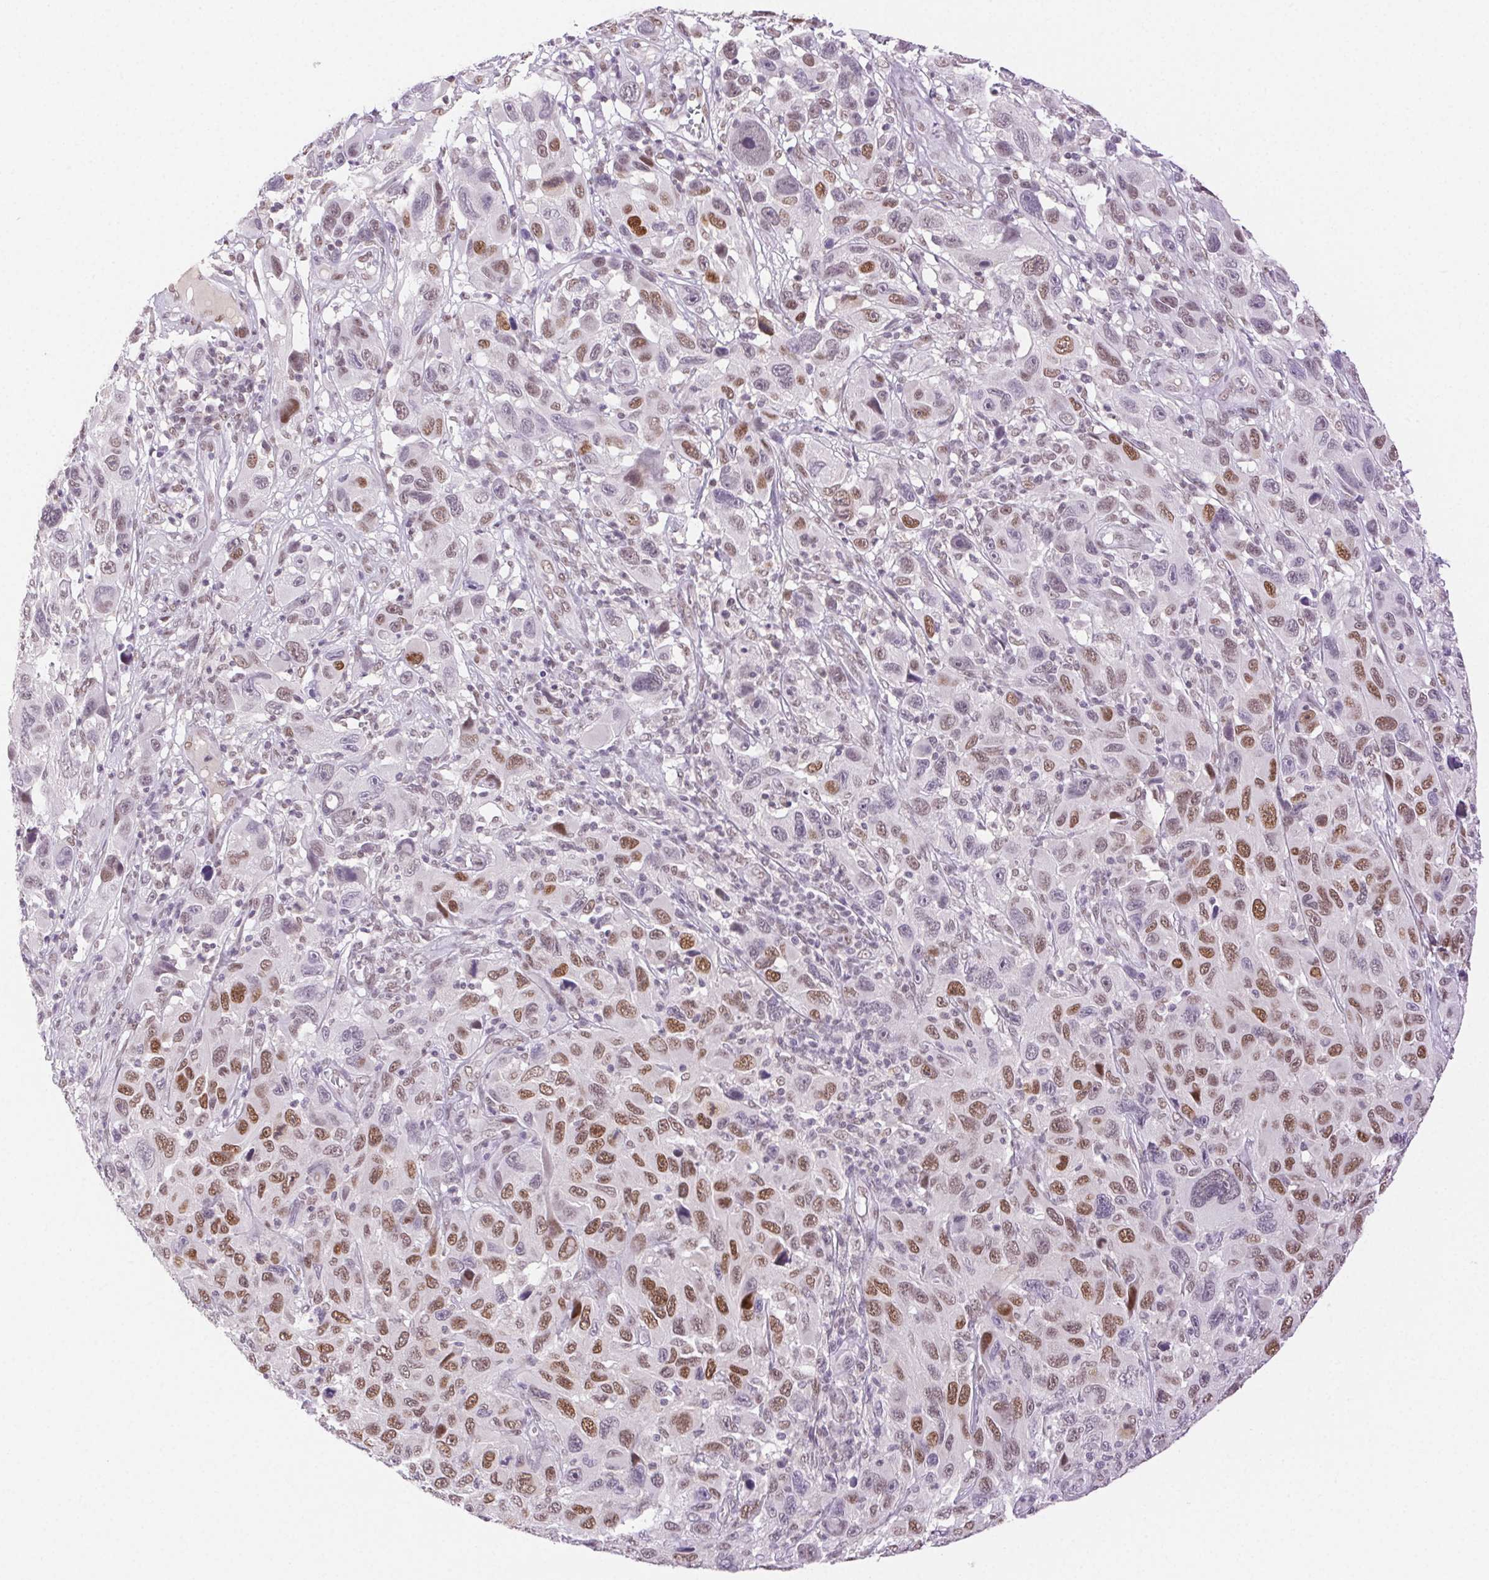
{"staining": {"intensity": "moderate", "quantity": "25%-75%", "location": "nuclear"}, "tissue": "melanoma", "cell_type": "Tumor cells", "image_type": "cancer", "snomed": [{"axis": "morphology", "description": "Malignant melanoma, NOS"}, {"axis": "topography", "description": "Skin"}], "caption": "IHC of human melanoma reveals medium levels of moderate nuclear expression in approximately 25%-75% of tumor cells.", "gene": "H2AZ2", "patient": {"sex": "male", "age": 53}}